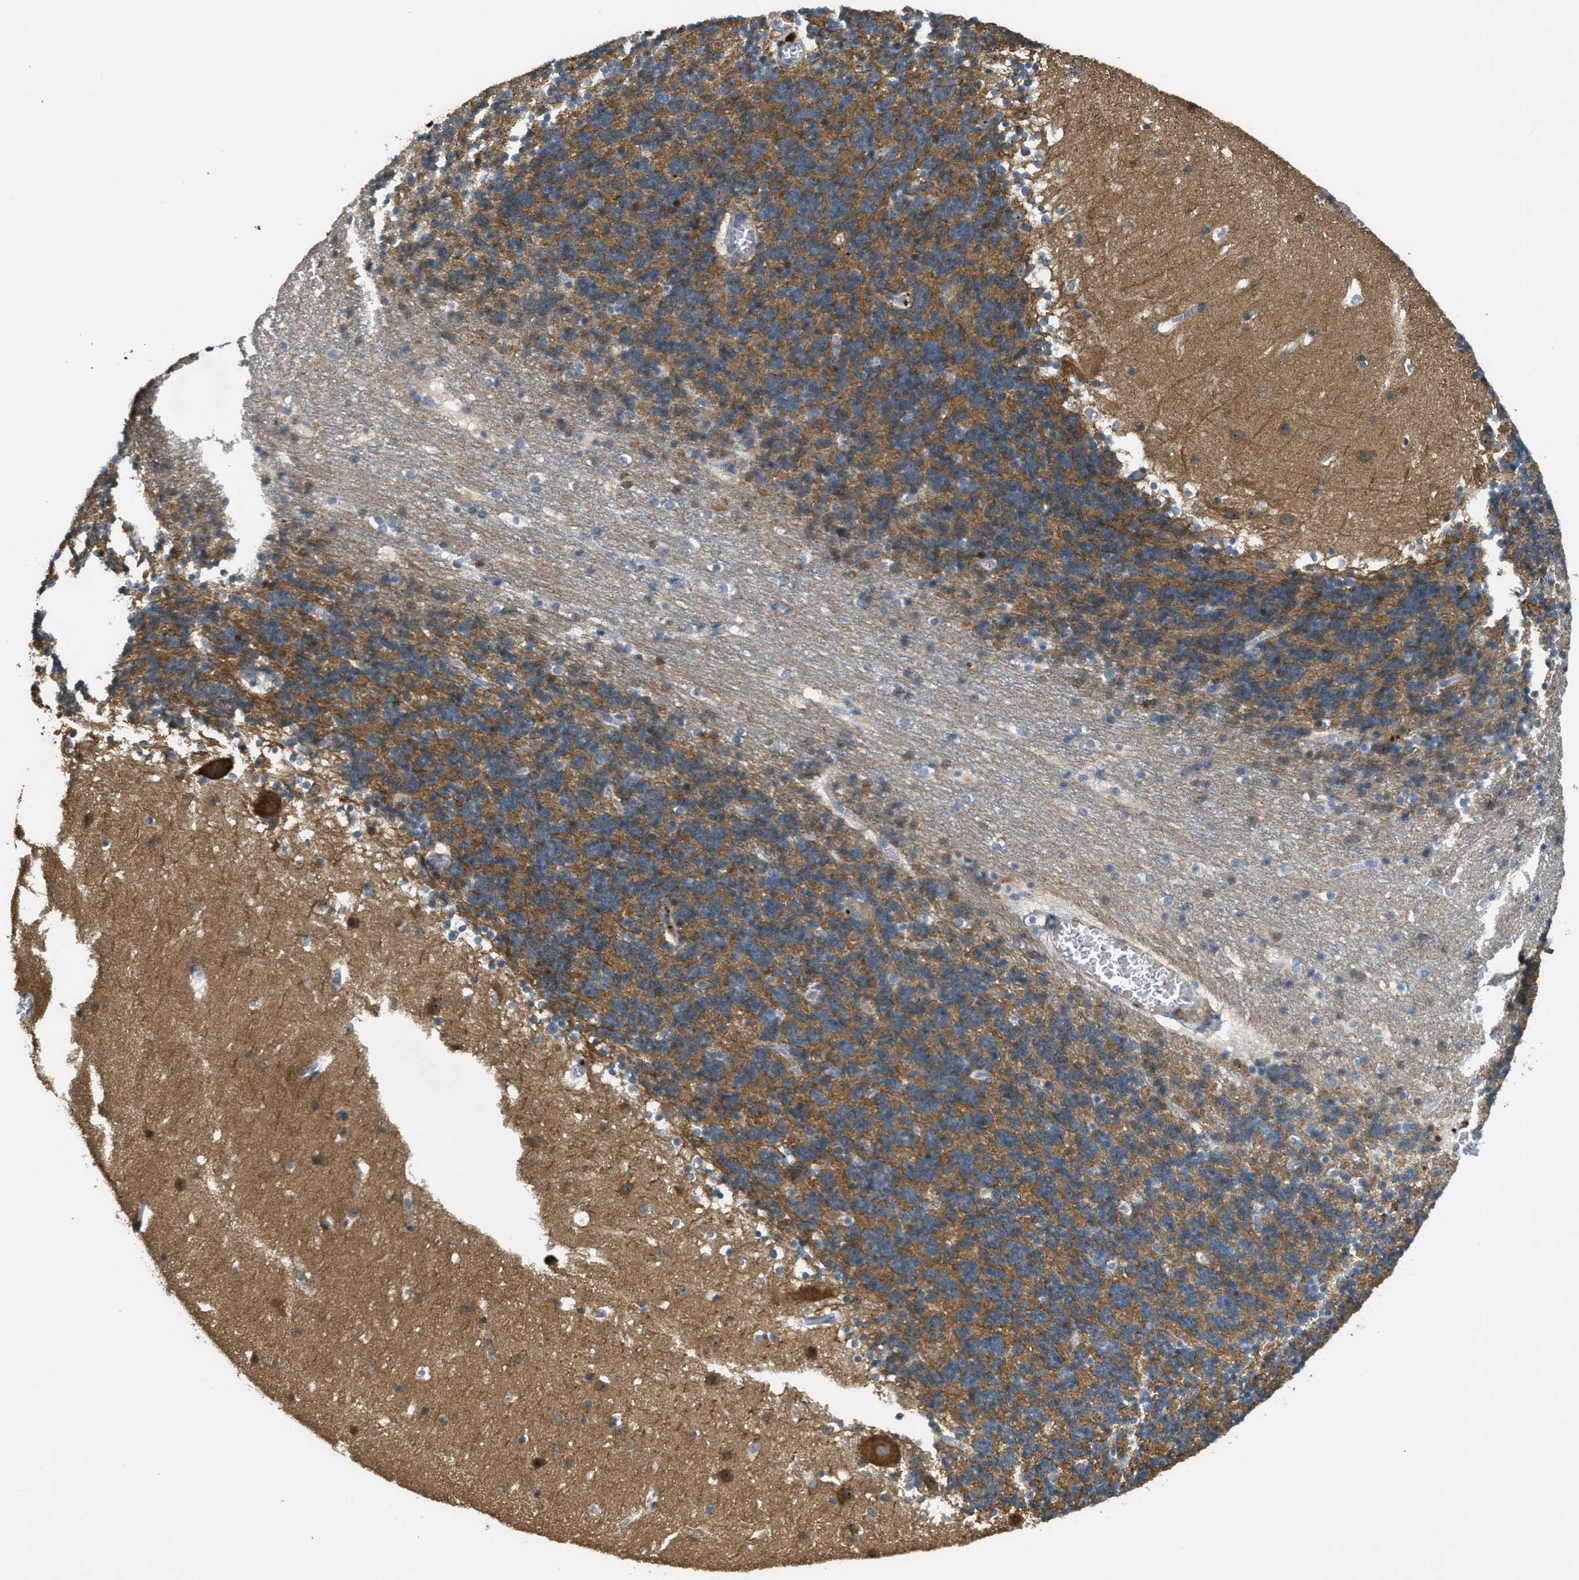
{"staining": {"intensity": "moderate", "quantity": ">75%", "location": "cytoplasmic/membranous"}, "tissue": "cerebellum", "cell_type": "Cells in granular layer", "image_type": "normal", "snomed": [{"axis": "morphology", "description": "Normal tissue, NOS"}, {"axis": "topography", "description": "Cerebellum"}], "caption": "Cerebellum stained with IHC reveals moderate cytoplasmic/membranous positivity in approximately >75% of cells in granular layer. (IHC, brightfield microscopy, high magnification).", "gene": "OSMR", "patient": {"sex": "male", "age": 45}}